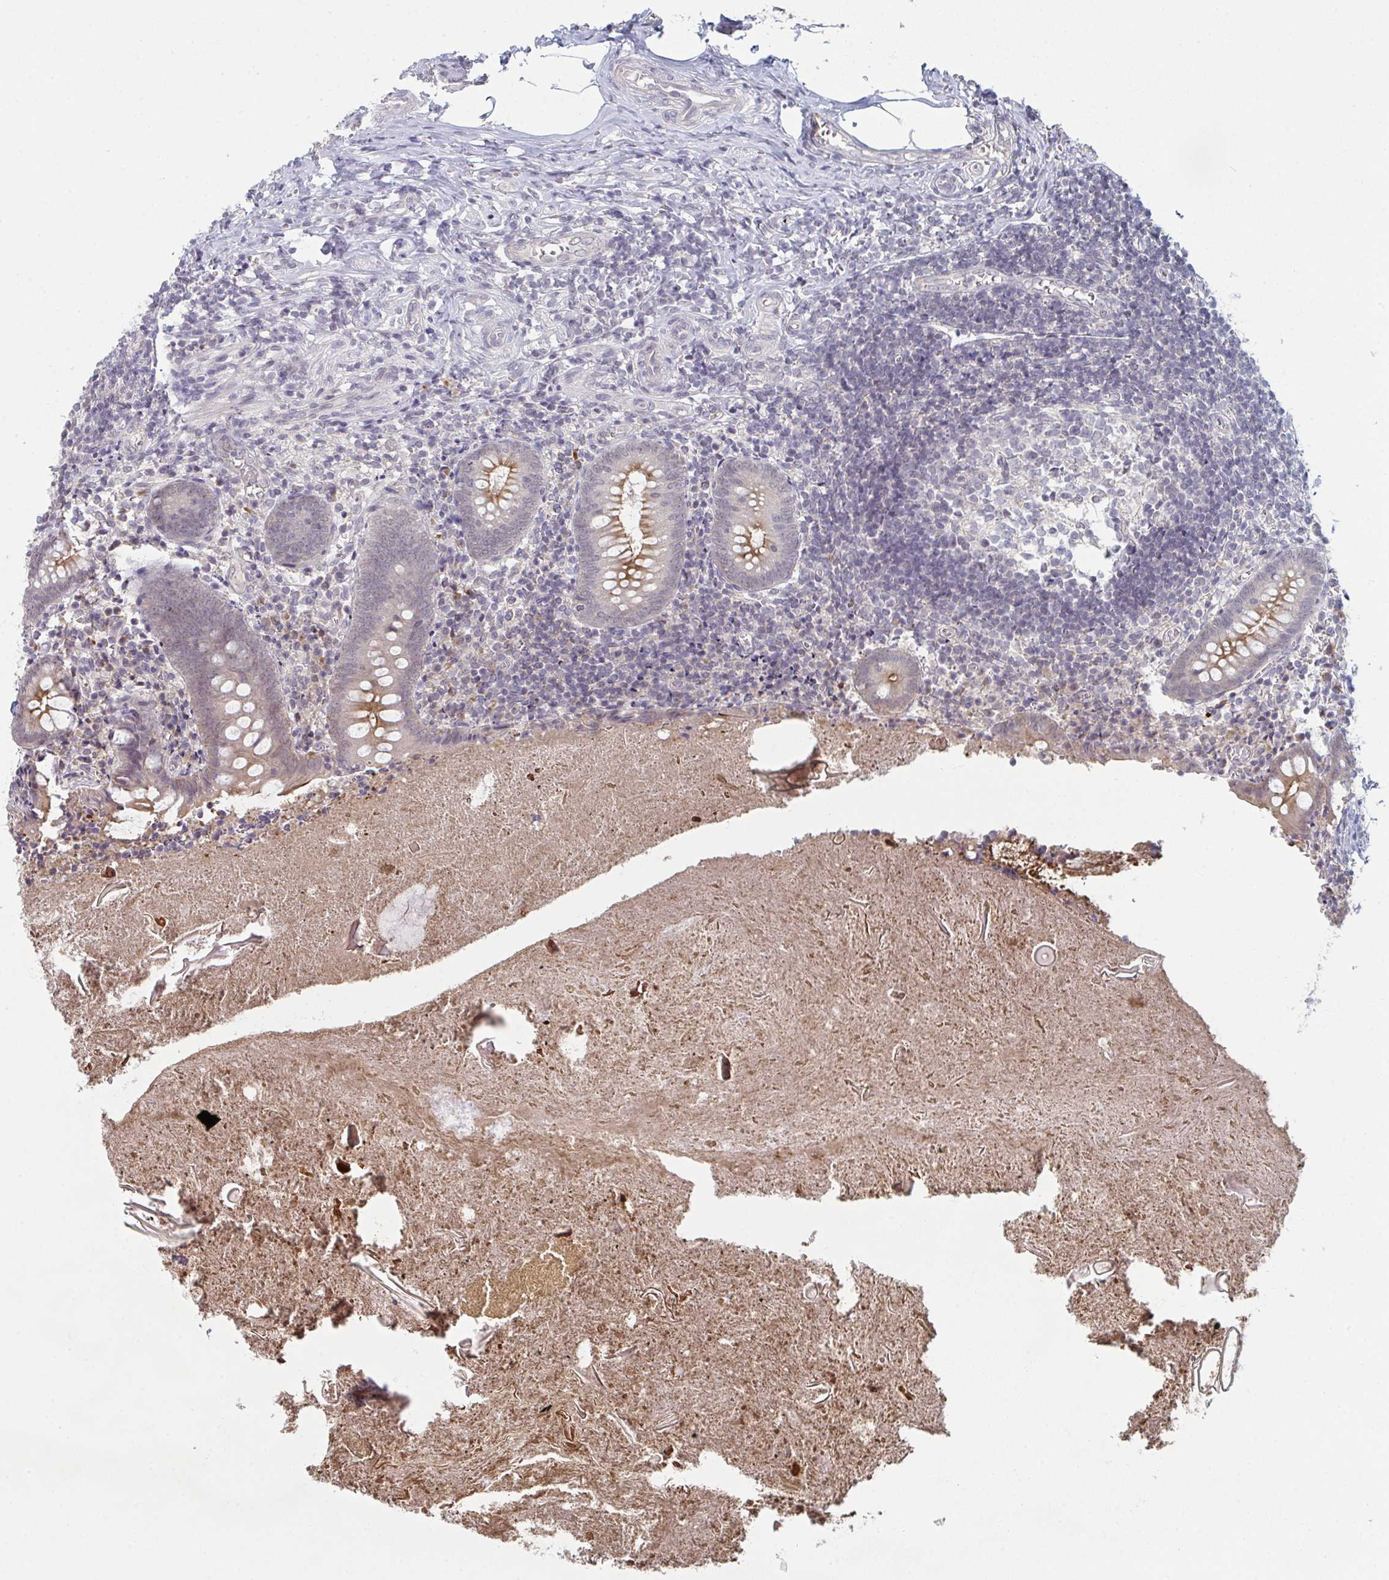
{"staining": {"intensity": "moderate", "quantity": "25%-75%", "location": "cytoplasmic/membranous"}, "tissue": "appendix", "cell_type": "Glandular cells", "image_type": "normal", "snomed": [{"axis": "morphology", "description": "Normal tissue, NOS"}, {"axis": "topography", "description": "Appendix"}], "caption": "Brown immunohistochemical staining in normal appendix displays moderate cytoplasmic/membranous positivity in about 25%-75% of glandular cells. The staining was performed using DAB (3,3'-diaminobenzidine), with brown indicating positive protein expression. Nuclei are stained blue with hematoxylin.", "gene": "ZNF214", "patient": {"sex": "female", "age": 17}}